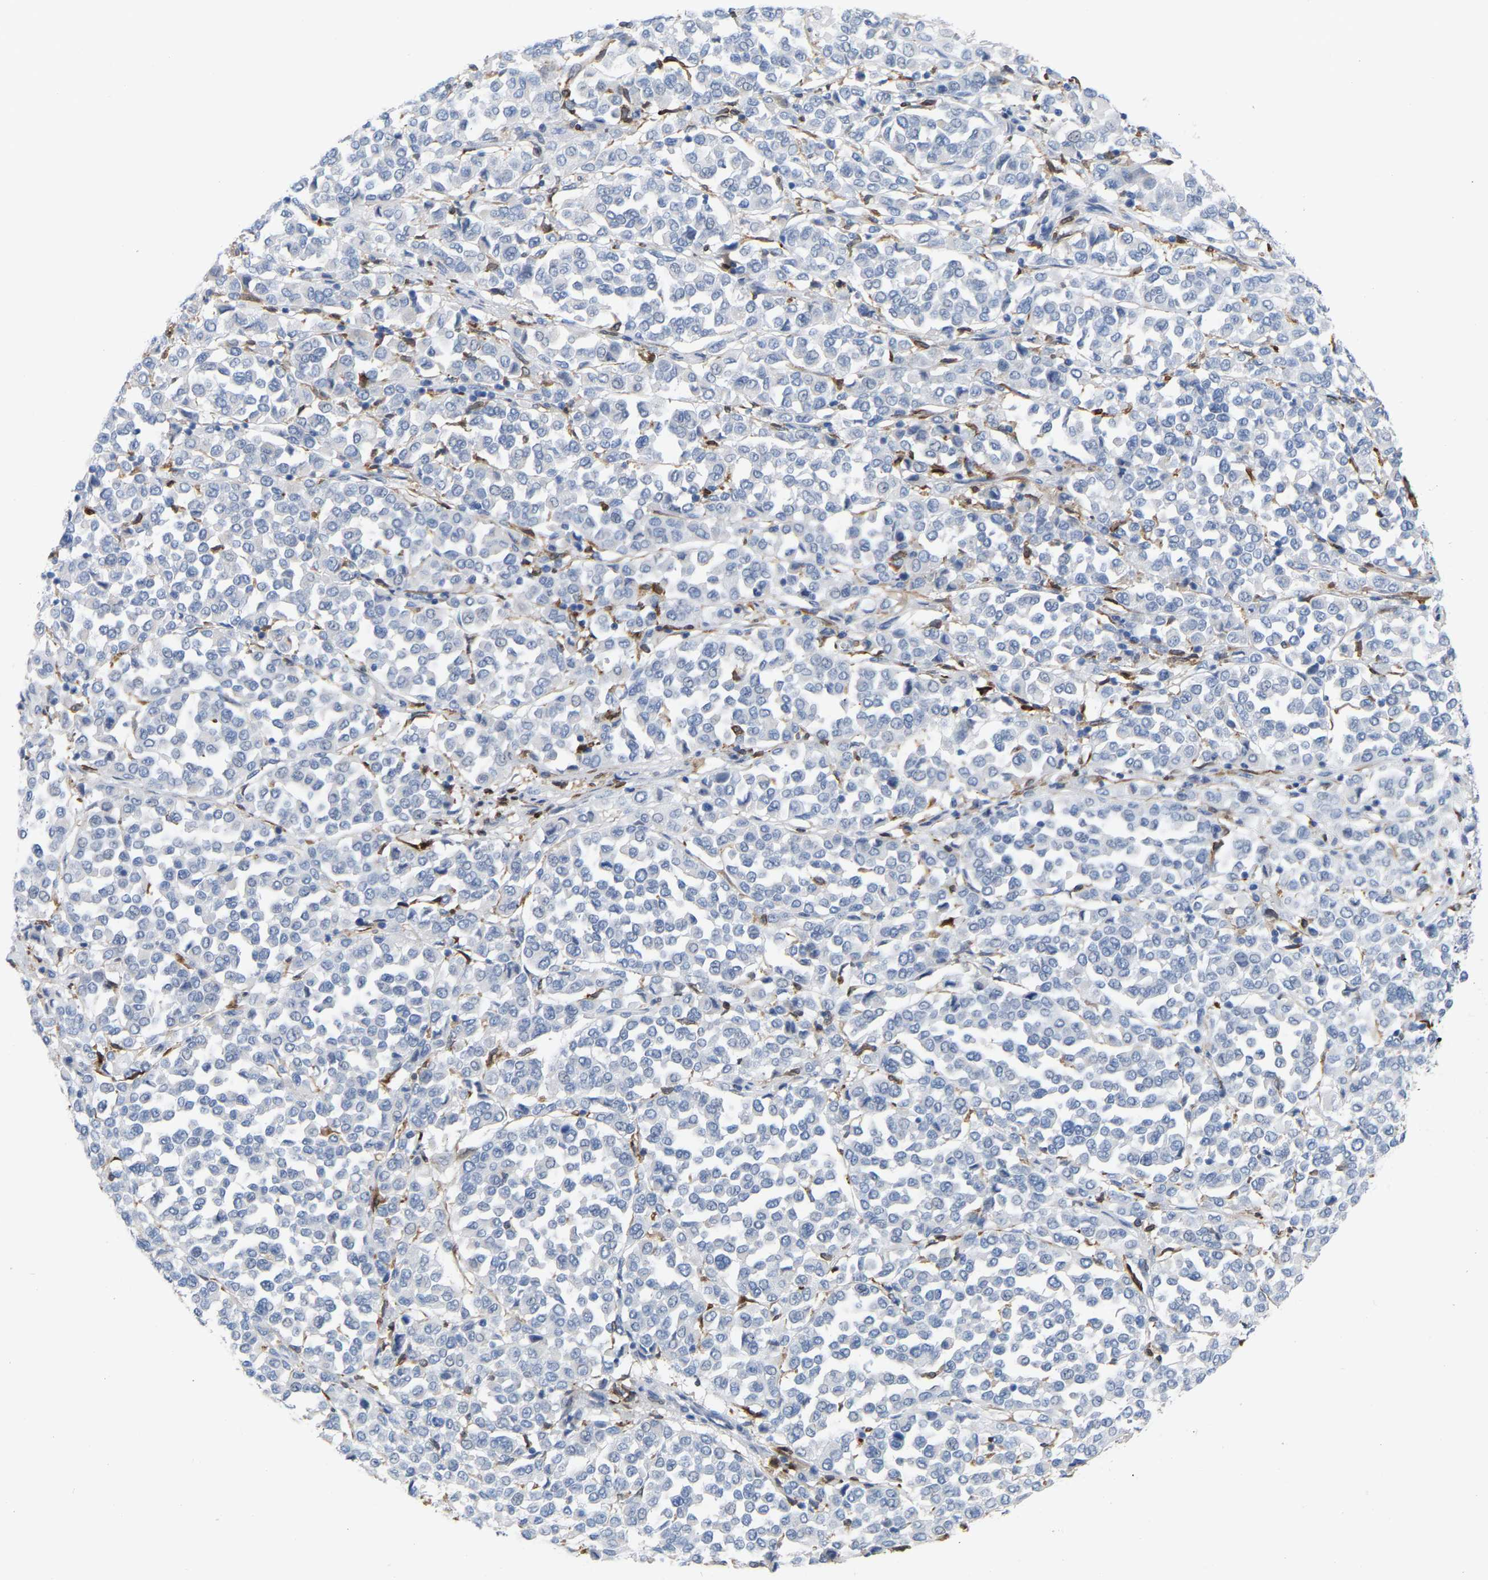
{"staining": {"intensity": "negative", "quantity": "none", "location": "none"}, "tissue": "melanoma", "cell_type": "Tumor cells", "image_type": "cancer", "snomed": [{"axis": "morphology", "description": "Malignant melanoma, Metastatic site"}, {"axis": "topography", "description": "Pancreas"}], "caption": "DAB (3,3'-diaminobenzidine) immunohistochemical staining of melanoma reveals no significant positivity in tumor cells.", "gene": "PTGS1", "patient": {"sex": "female", "age": 30}}